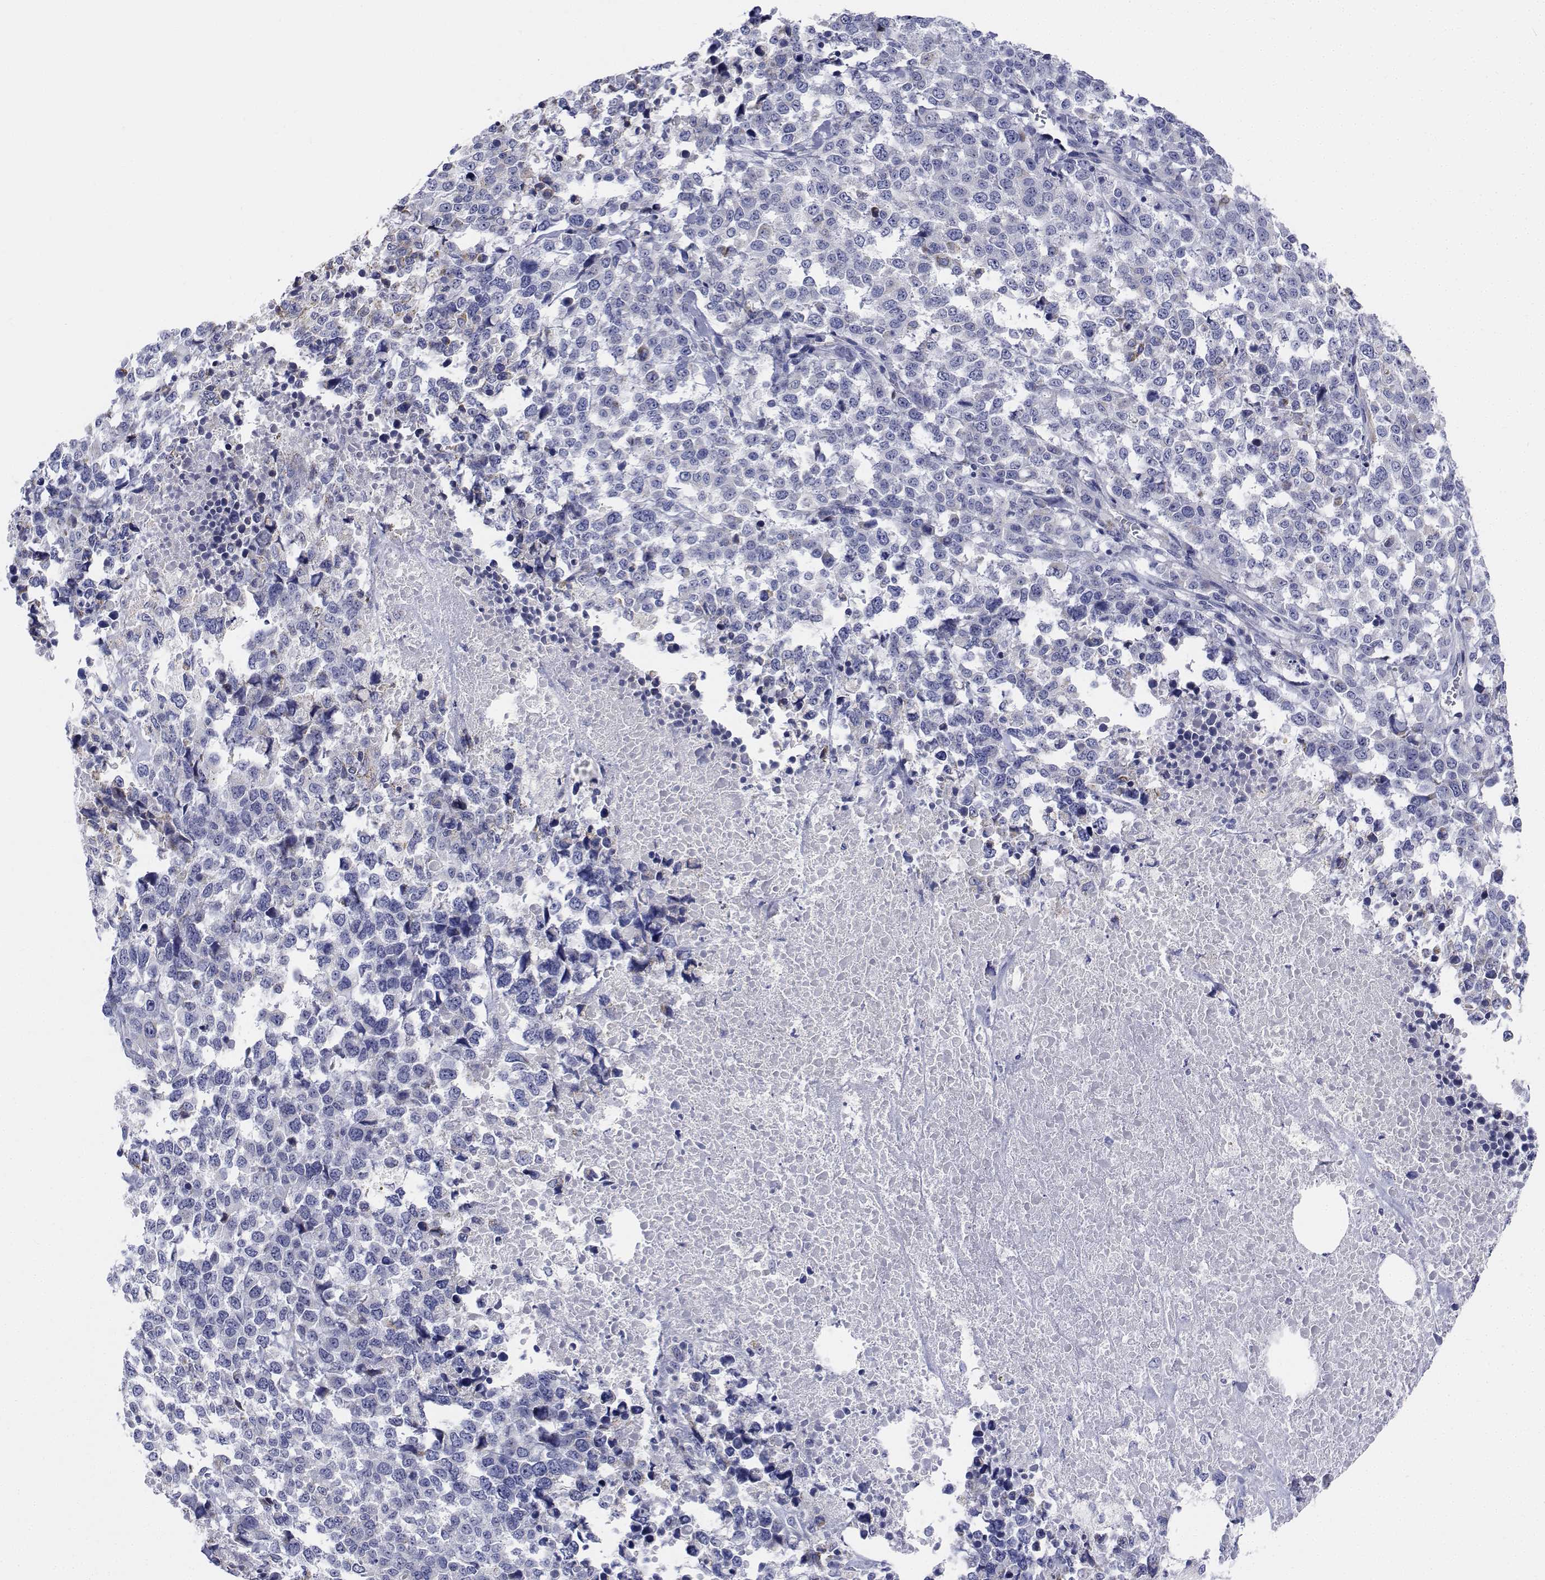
{"staining": {"intensity": "negative", "quantity": "none", "location": "none"}, "tissue": "melanoma", "cell_type": "Tumor cells", "image_type": "cancer", "snomed": [{"axis": "morphology", "description": "Malignant melanoma, Metastatic site"}, {"axis": "topography", "description": "Skin"}], "caption": "Immunohistochemistry image of neoplastic tissue: melanoma stained with DAB displays no significant protein expression in tumor cells.", "gene": "CDHR3", "patient": {"sex": "male", "age": 84}}